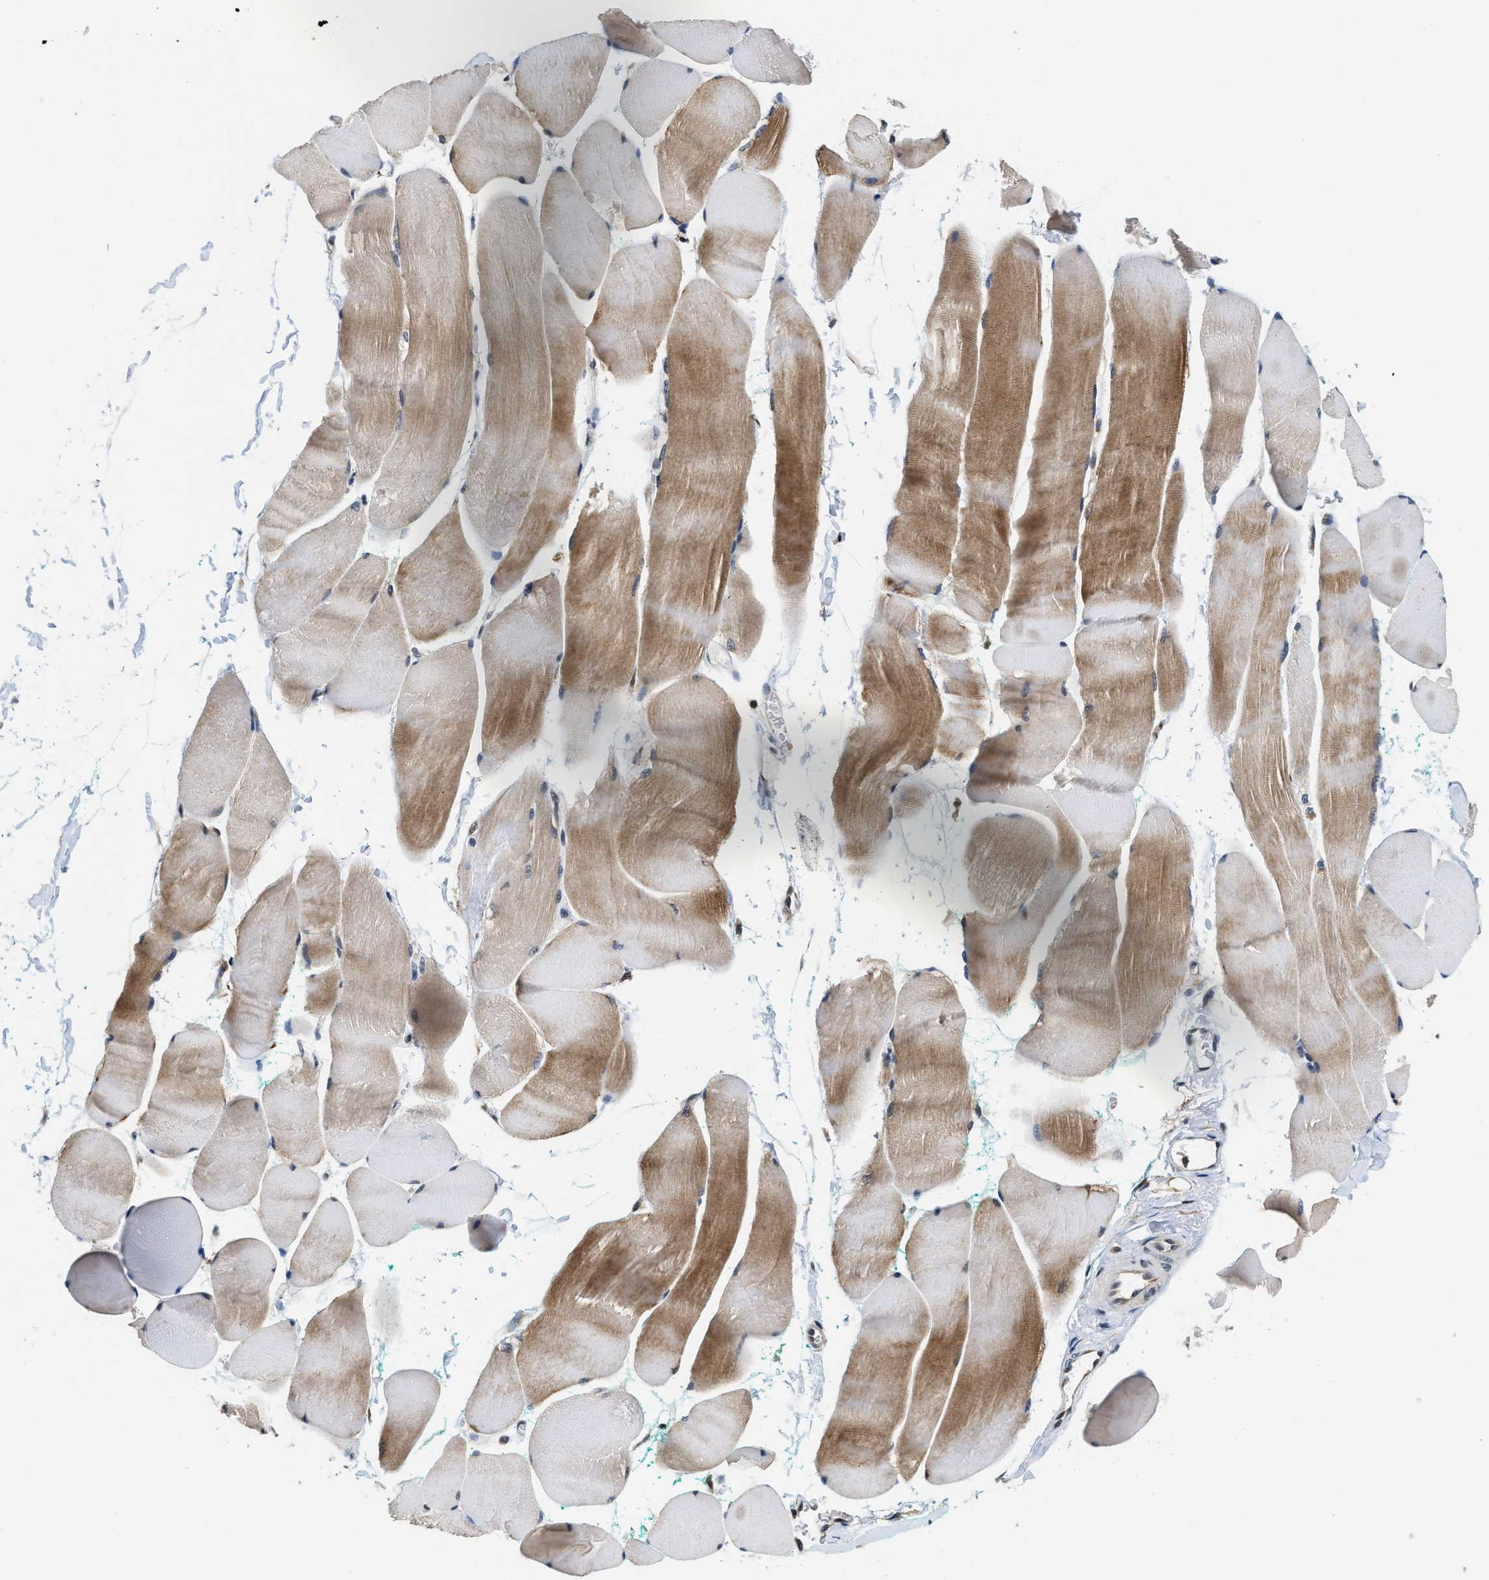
{"staining": {"intensity": "moderate", "quantity": "25%-75%", "location": "cytoplasmic/membranous"}, "tissue": "skeletal muscle", "cell_type": "Myocytes", "image_type": "normal", "snomed": [{"axis": "morphology", "description": "Normal tissue, NOS"}, {"axis": "morphology", "description": "Squamous cell carcinoma, NOS"}, {"axis": "topography", "description": "Skeletal muscle"}], "caption": "The immunohistochemical stain shows moderate cytoplasmic/membranous staining in myocytes of unremarkable skeletal muscle.", "gene": "ATF7IP", "patient": {"sex": "male", "age": 51}}